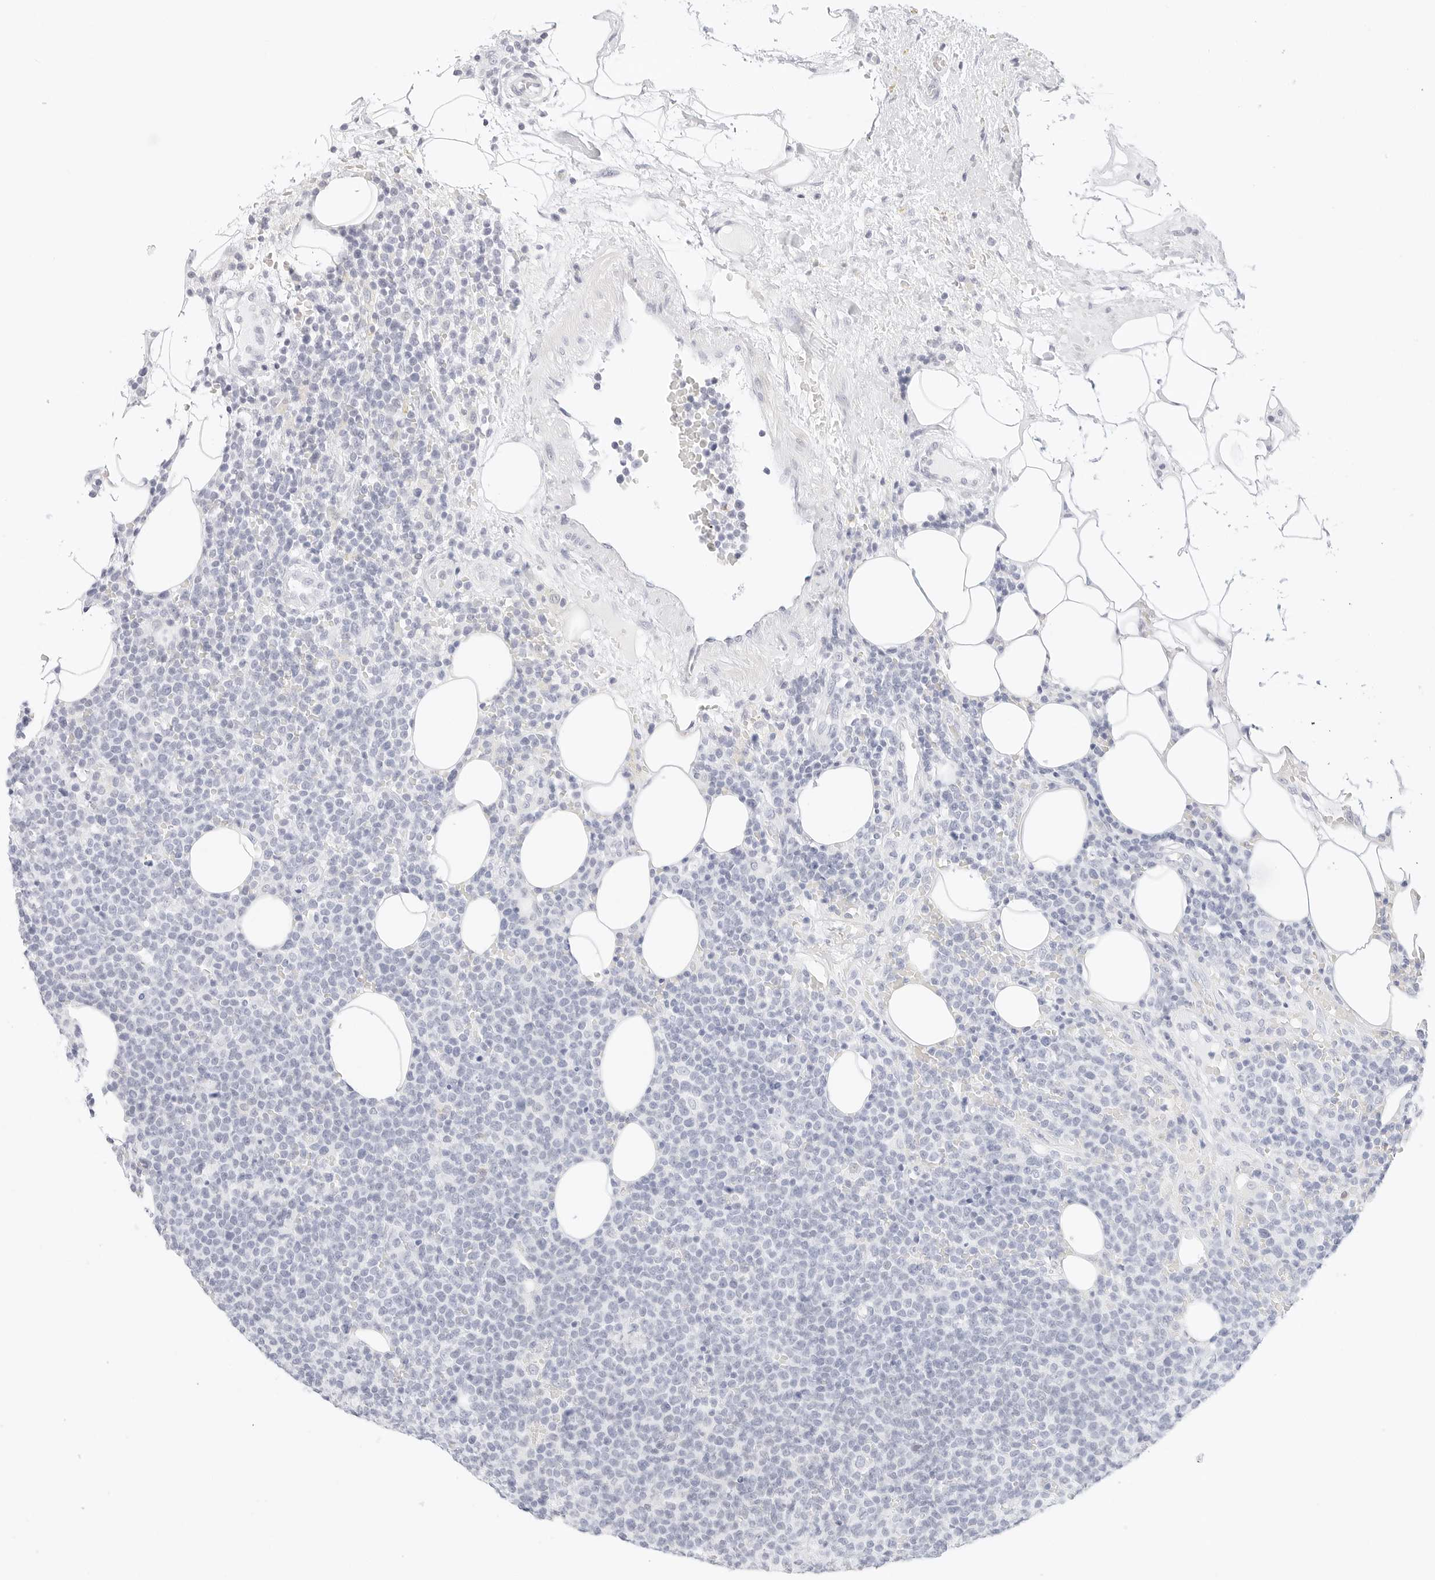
{"staining": {"intensity": "negative", "quantity": "none", "location": "none"}, "tissue": "lymphoma", "cell_type": "Tumor cells", "image_type": "cancer", "snomed": [{"axis": "morphology", "description": "Malignant lymphoma, non-Hodgkin's type, High grade"}, {"axis": "topography", "description": "Lymph node"}], "caption": "Protein analysis of lymphoma displays no significant staining in tumor cells.", "gene": "CDH1", "patient": {"sex": "male", "age": 61}}